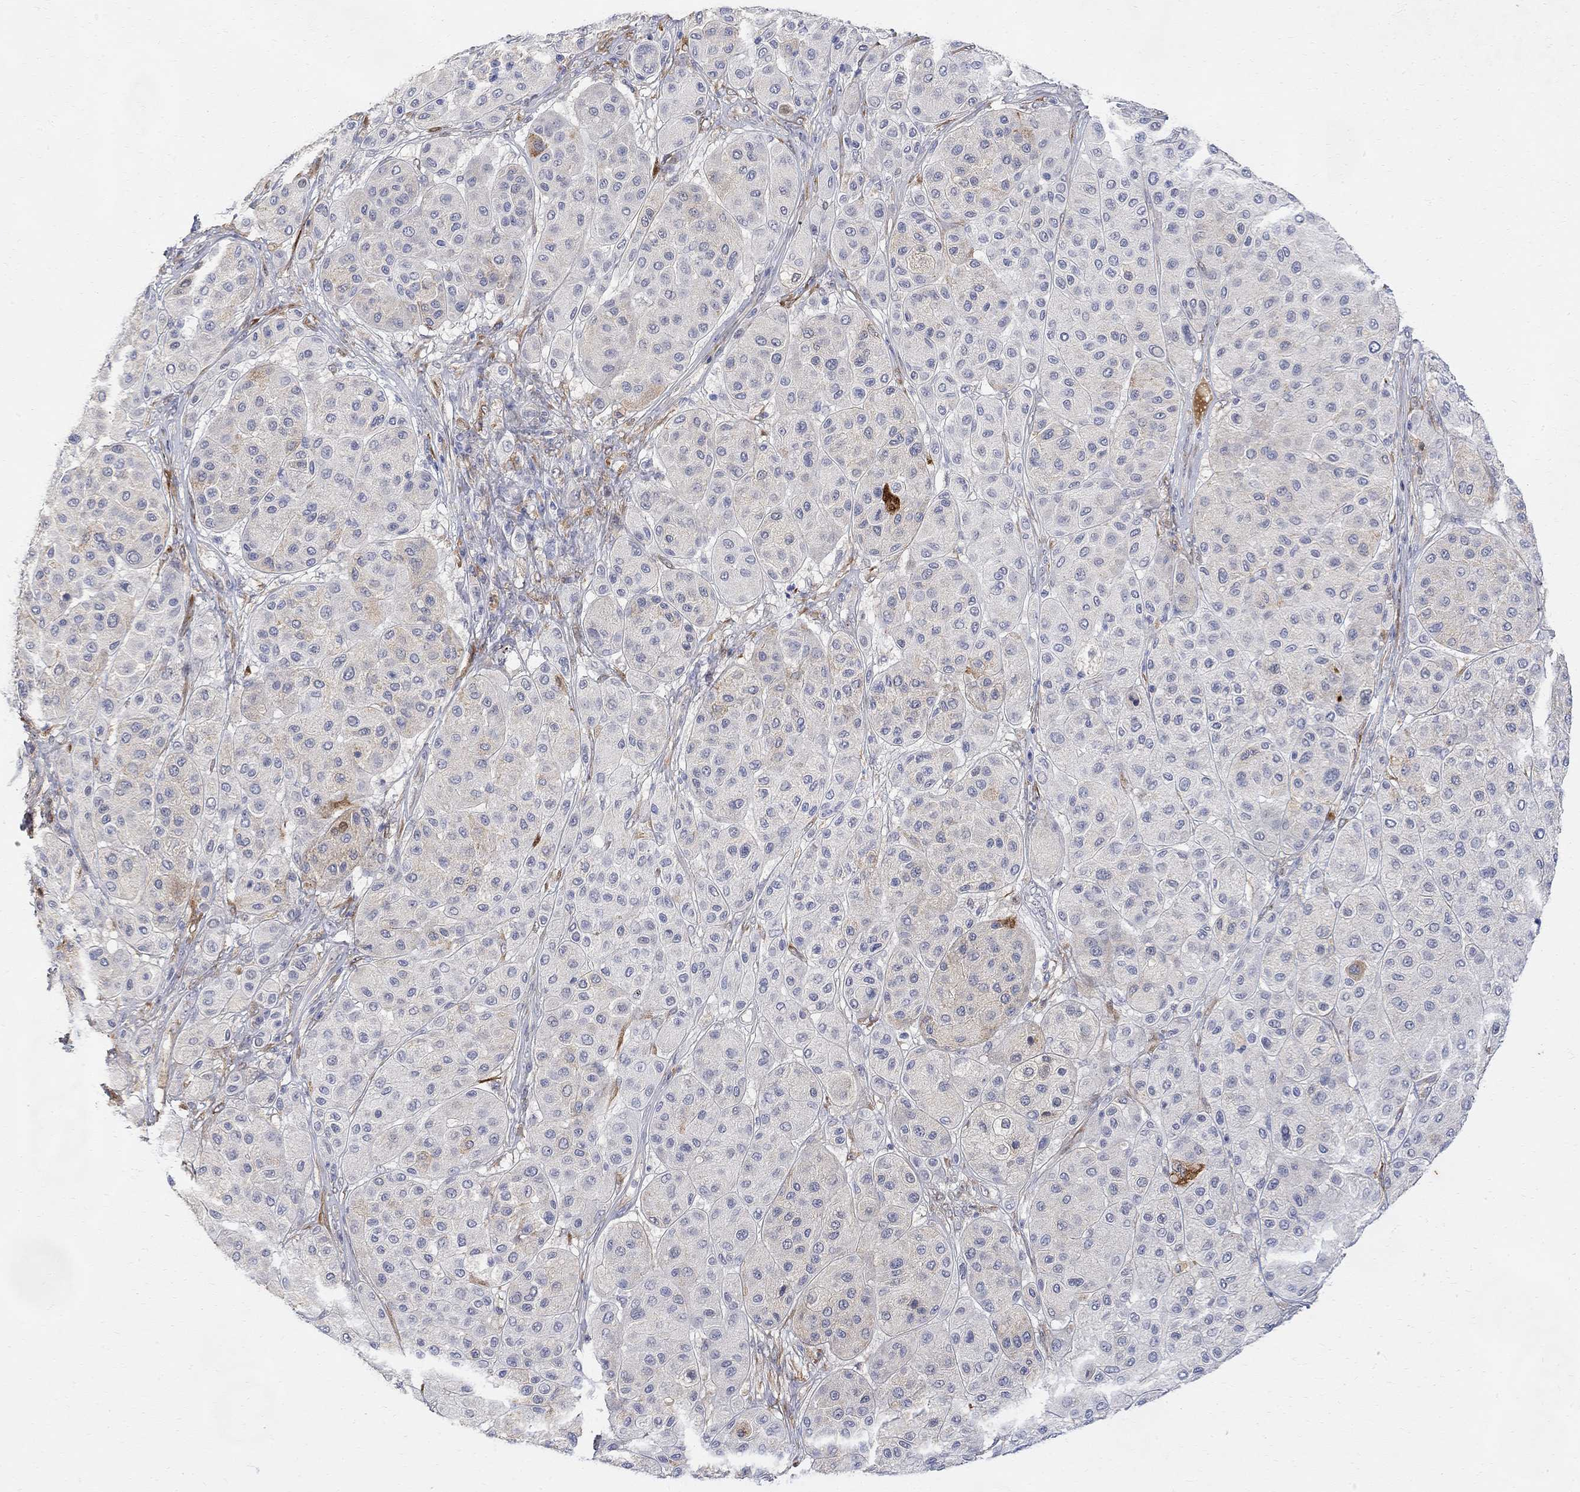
{"staining": {"intensity": "negative", "quantity": "none", "location": "none"}, "tissue": "melanoma", "cell_type": "Tumor cells", "image_type": "cancer", "snomed": [{"axis": "morphology", "description": "Malignant melanoma, Metastatic site"}, {"axis": "topography", "description": "Smooth muscle"}], "caption": "Malignant melanoma (metastatic site) was stained to show a protein in brown. There is no significant positivity in tumor cells.", "gene": "FNDC5", "patient": {"sex": "male", "age": 41}}